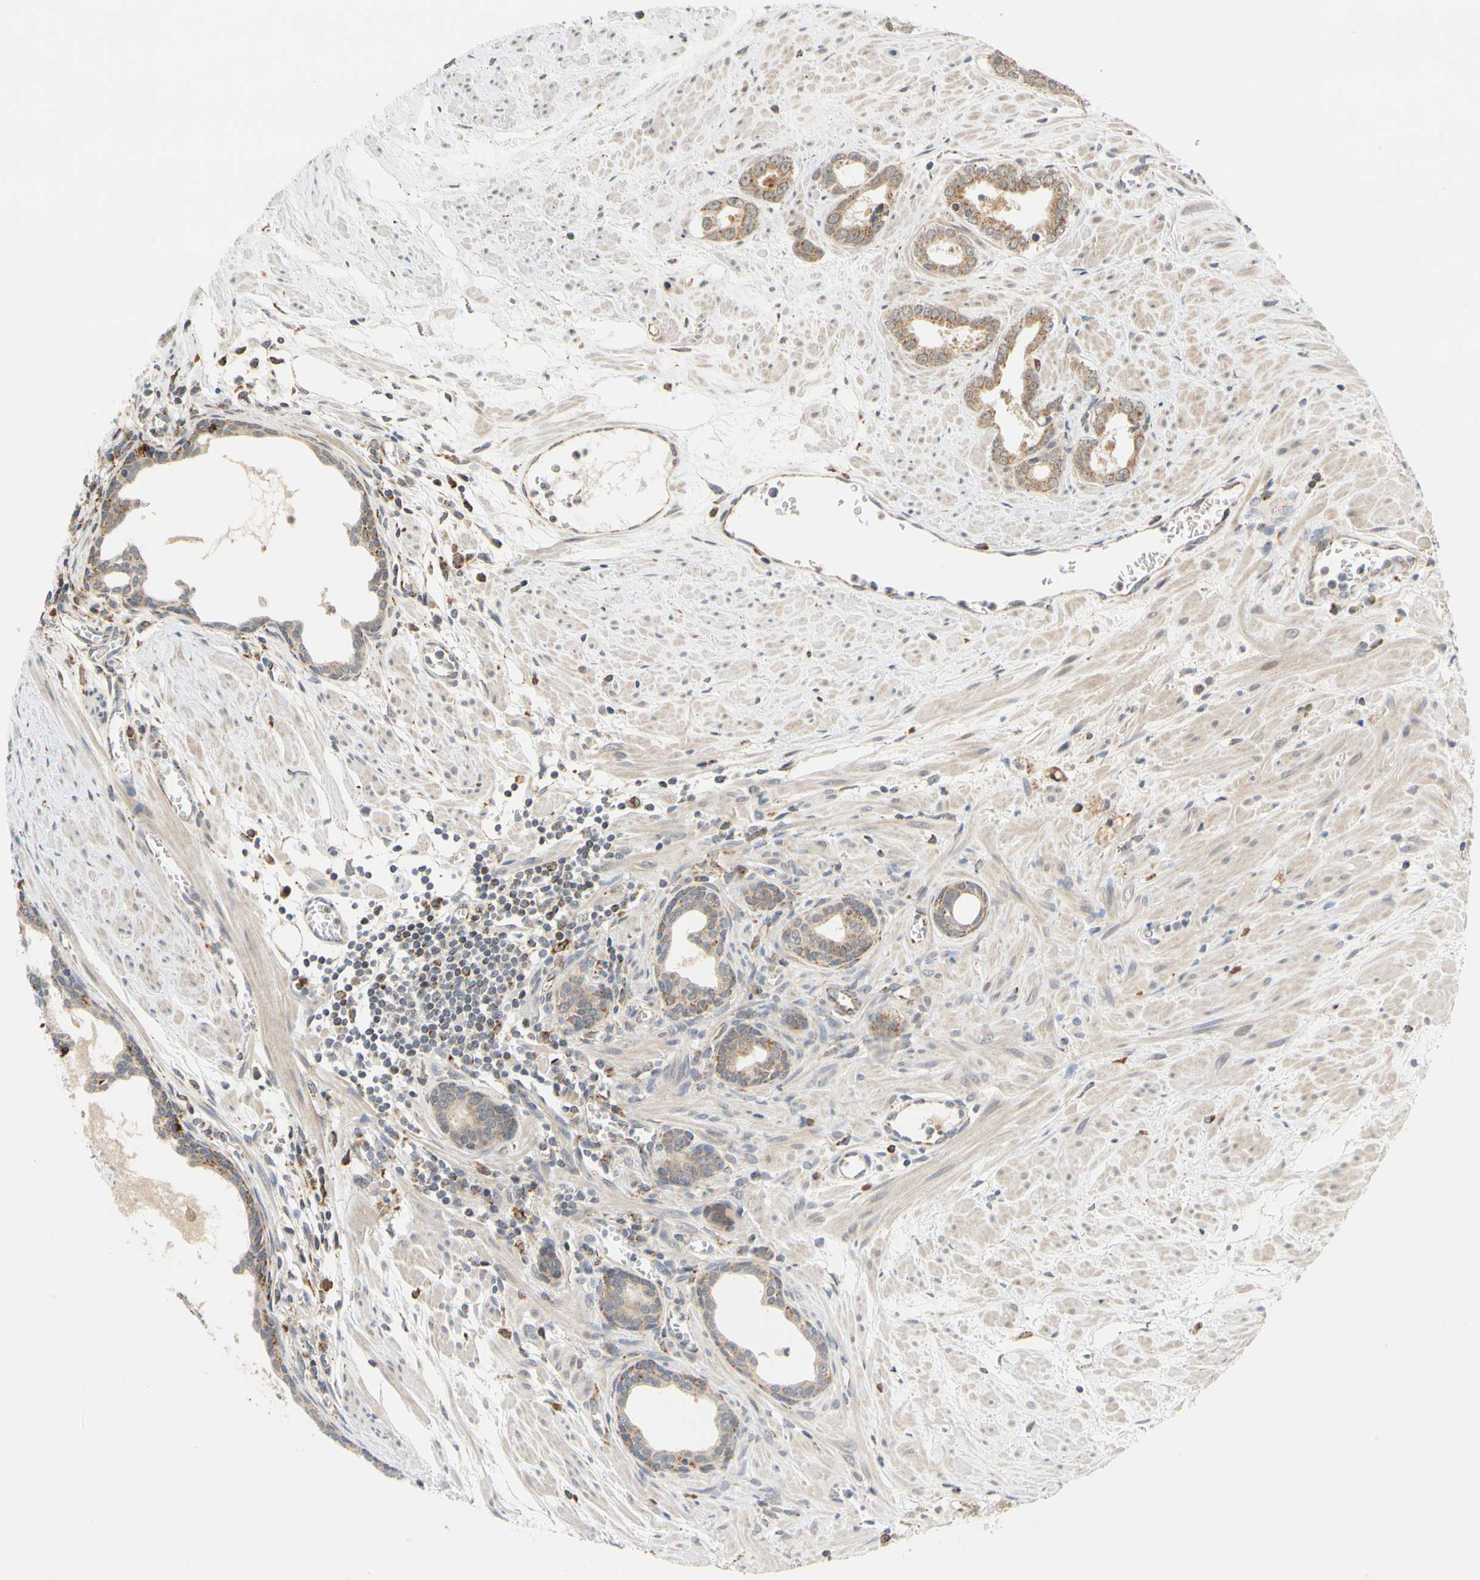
{"staining": {"intensity": "moderate", "quantity": ">75%", "location": "cytoplasmic/membranous"}, "tissue": "prostate cancer", "cell_type": "Tumor cells", "image_type": "cancer", "snomed": [{"axis": "morphology", "description": "Adenocarcinoma, Low grade"}, {"axis": "topography", "description": "Prostate"}], "caption": "Moderate cytoplasmic/membranous expression for a protein is present in about >75% of tumor cells of prostate cancer (adenocarcinoma (low-grade)) using immunohistochemistry.", "gene": "SFXN3", "patient": {"sex": "male", "age": 57}}